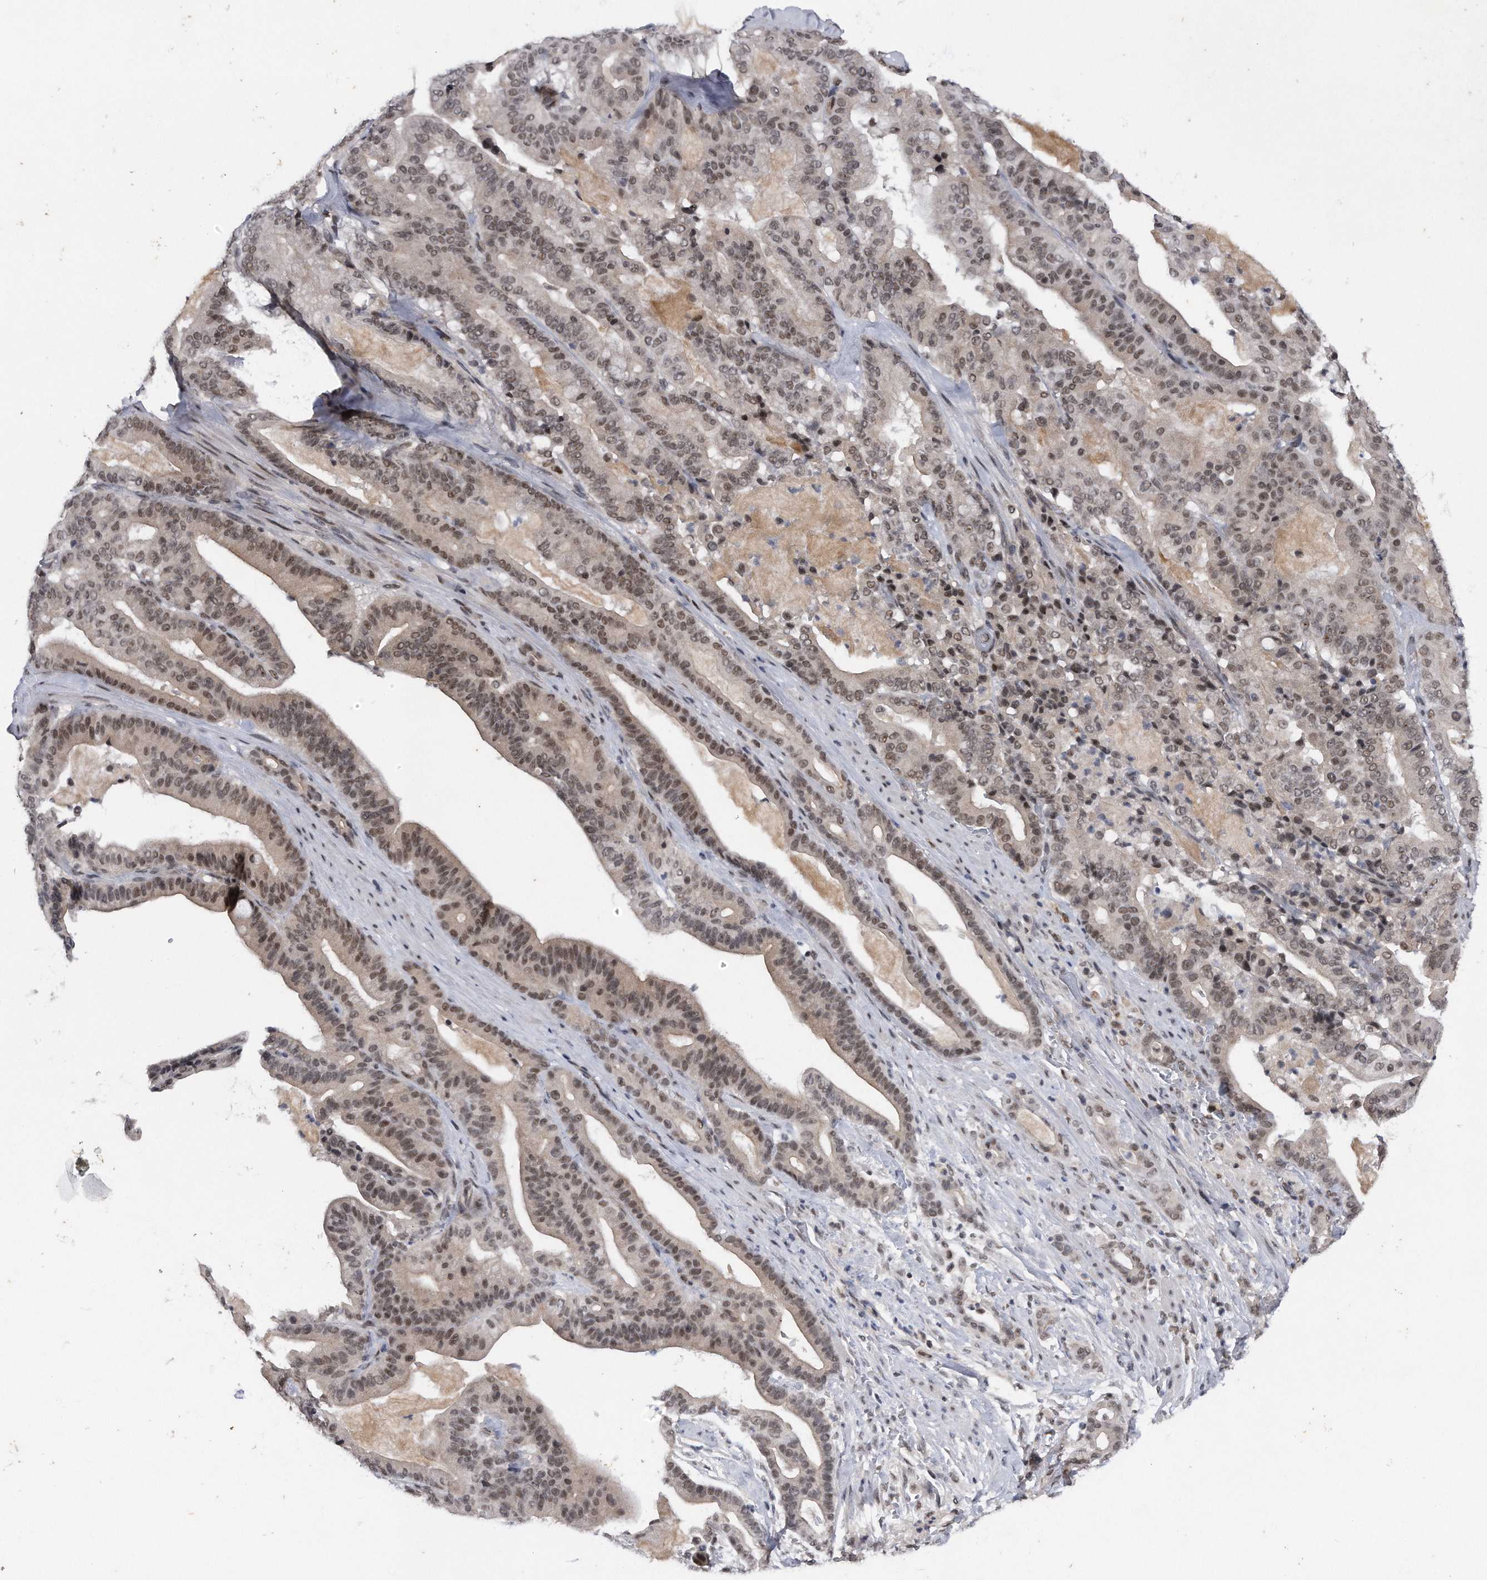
{"staining": {"intensity": "moderate", "quantity": ">75%", "location": "nuclear"}, "tissue": "pancreatic cancer", "cell_type": "Tumor cells", "image_type": "cancer", "snomed": [{"axis": "morphology", "description": "Adenocarcinoma, NOS"}, {"axis": "topography", "description": "Pancreas"}], "caption": "DAB (3,3'-diaminobenzidine) immunohistochemical staining of human pancreatic adenocarcinoma demonstrates moderate nuclear protein staining in about >75% of tumor cells.", "gene": "VIRMA", "patient": {"sex": "male", "age": 63}}